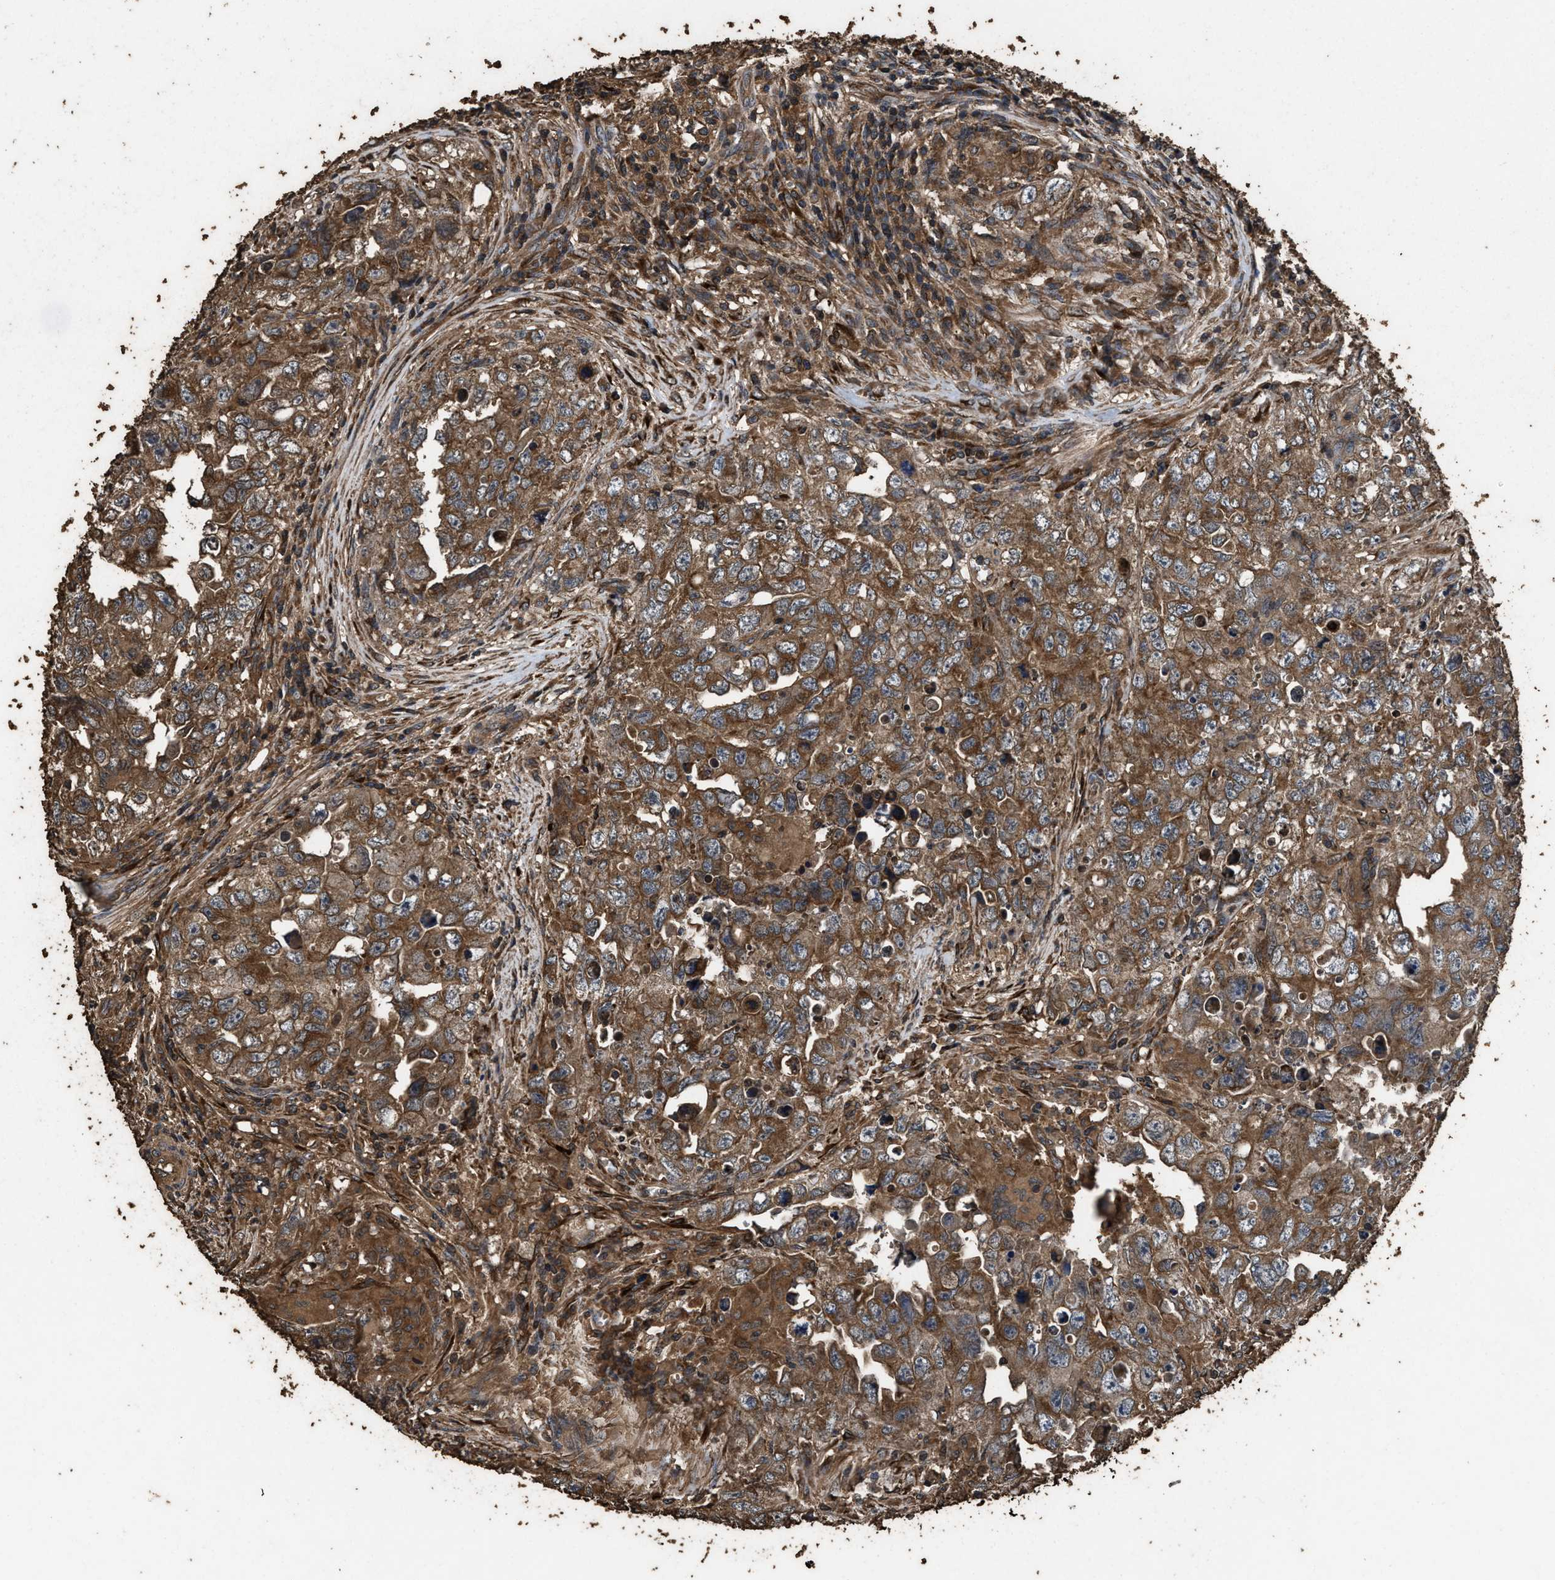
{"staining": {"intensity": "strong", "quantity": ">75%", "location": "cytoplasmic/membranous"}, "tissue": "testis cancer", "cell_type": "Tumor cells", "image_type": "cancer", "snomed": [{"axis": "morphology", "description": "Seminoma, NOS"}, {"axis": "morphology", "description": "Carcinoma, Embryonal, NOS"}, {"axis": "topography", "description": "Testis"}], "caption": "A brown stain shows strong cytoplasmic/membranous positivity of a protein in embryonal carcinoma (testis) tumor cells. The protein of interest is stained brown, and the nuclei are stained in blue (DAB IHC with brightfield microscopy, high magnification).", "gene": "ZMYND19", "patient": {"sex": "male", "age": 43}}